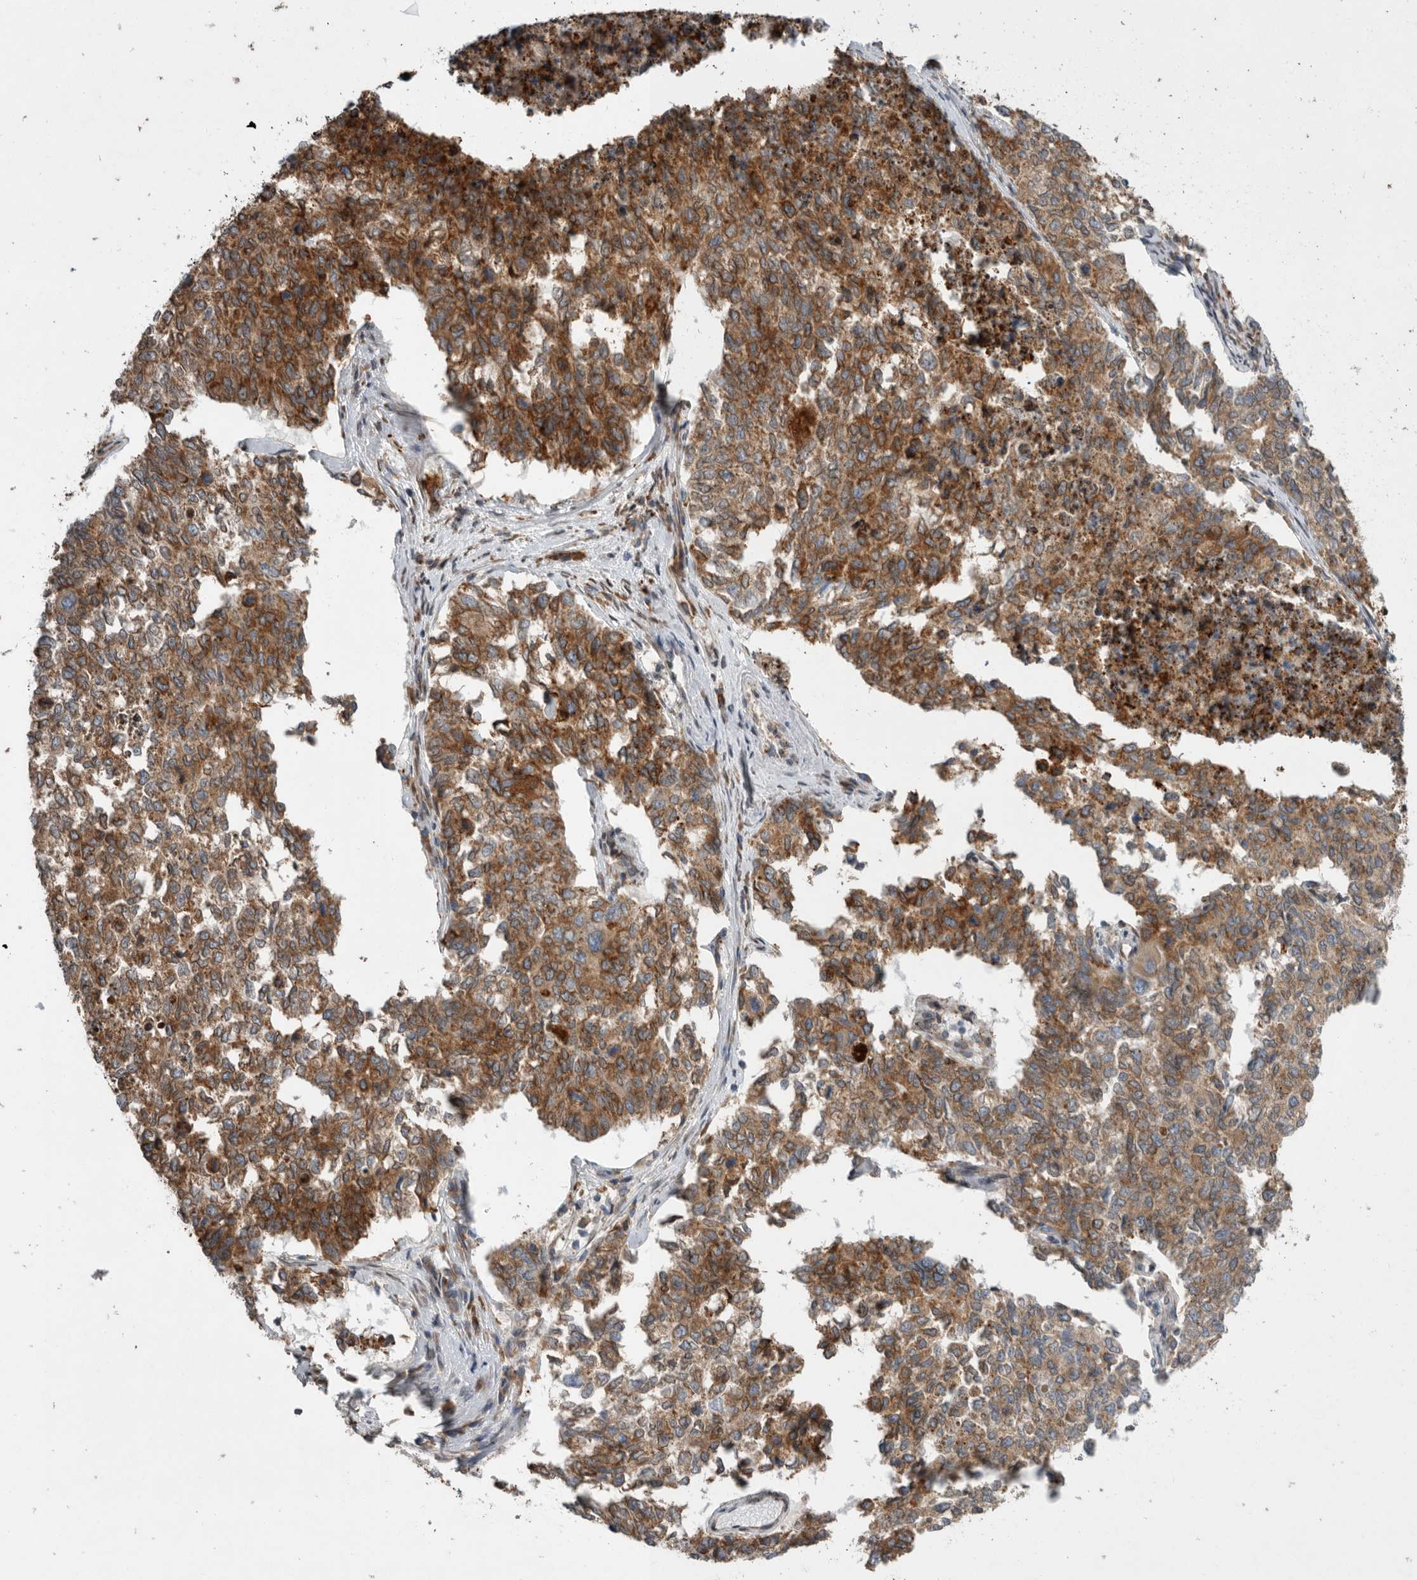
{"staining": {"intensity": "moderate", "quantity": ">75%", "location": "cytoplasmic/membranous"}, "tissue": "cervical cancer", "cell_type": "Tumor cells", "image_type": "cancer", "snomed": [{"axis": "morphology", "description": "Squamous cell carcinoma, NOS"}, {"axis": "topography", "description": "Cervix"}], "caption": "DAB (3,3'-diaminobenzidine) immunohistochemical staining of squamous cell carcinoma (cervical) demonstrates moderate cytoplasmic/membranous protein expression in approximately >75% of tumor cells.", "gene": "GANAB", "patient": {"sex": "female", "age": 63}}